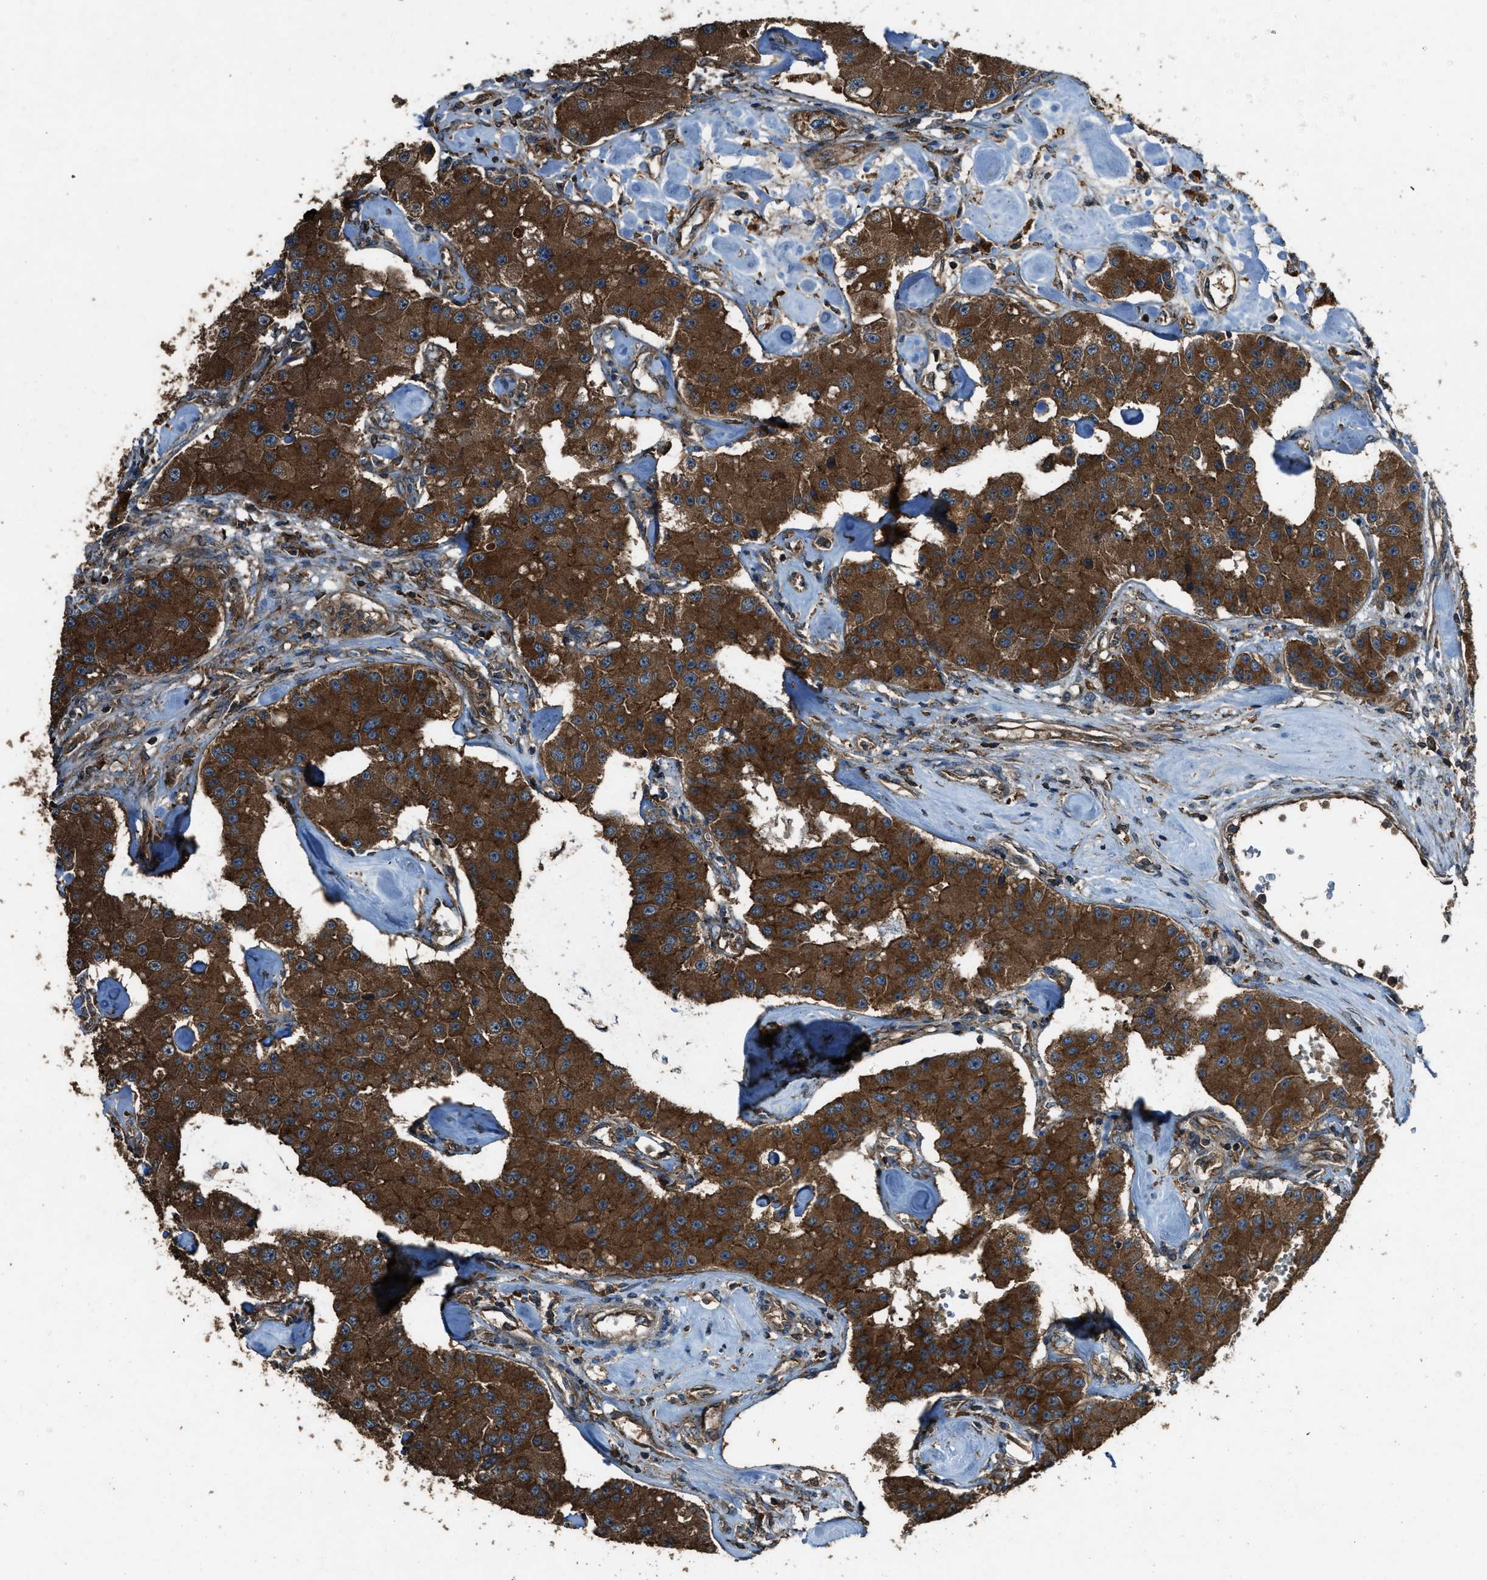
{"staining": {"intensity": "strong", "quantity": ">75%", "location": "cytoplasmic/membranous"}, "tissue": "carcinoid", "cell_type": "Tumor cells", "image_type": "cancer", "snomed": [{"axis": "morphology", "description": "Carcinoid, malignant, NOS"}, {"axis": "topography", "description": "Pancreas"}], "caption": "Malignant carcinoid stained with a brown dye reveals strong cytoplasmic/membranous positive expression in approximately >75% of tumor cells.", "gene": "MAP3K8", "patient": {"sex": "male", "age": 41}}